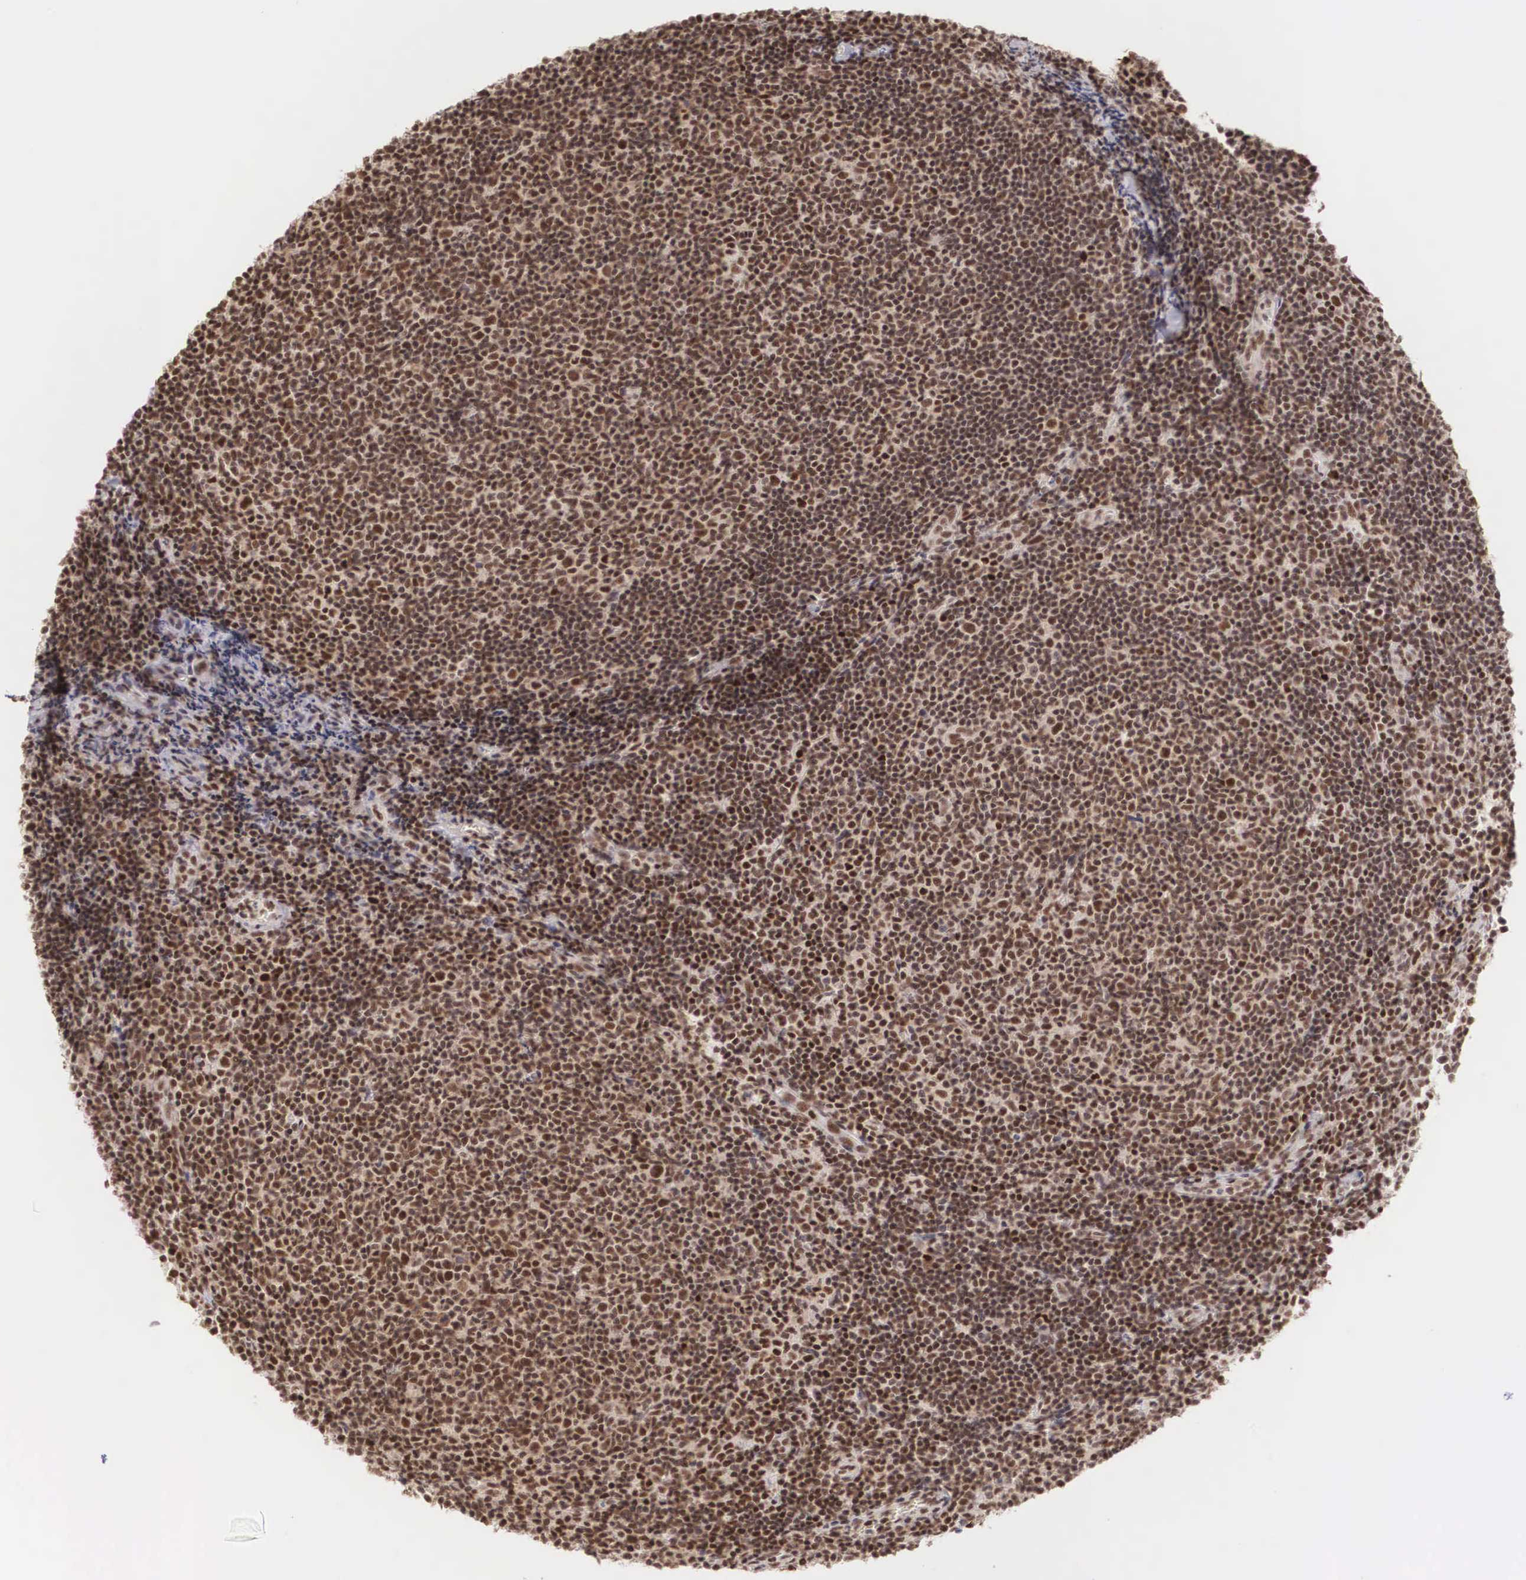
{"staining": {"intensity": "strong", "quantity": ">75%", "location": "cytoplasmic/membranous,nuclear"}, "tissue": "lymphoma", "cell_type": "Tumor cells", "image_type": "cancer", "snomed": [{"axis": "morphology", "description": "Malignant lymphoma, non-Hodgkin's type, Low grade"}, {"axis": "topography", "description": "Lymph node"}], "caption": "The image reveals immunohistochemical staining of malignant lymphoma, non-Hodgkin's type (low-grade). There is strong cytoplasmic/membranous and nuclear expression is appreciated in approximately >75% of tumor cells. Using DAB (3,3'-diaminobenzidine) (brown) and hematoxylin (blue) stains, captured at high magnification using brightfield microscopy.", "gene": "HTATSF1", "patient": {"sex": "male", "age": 49}}